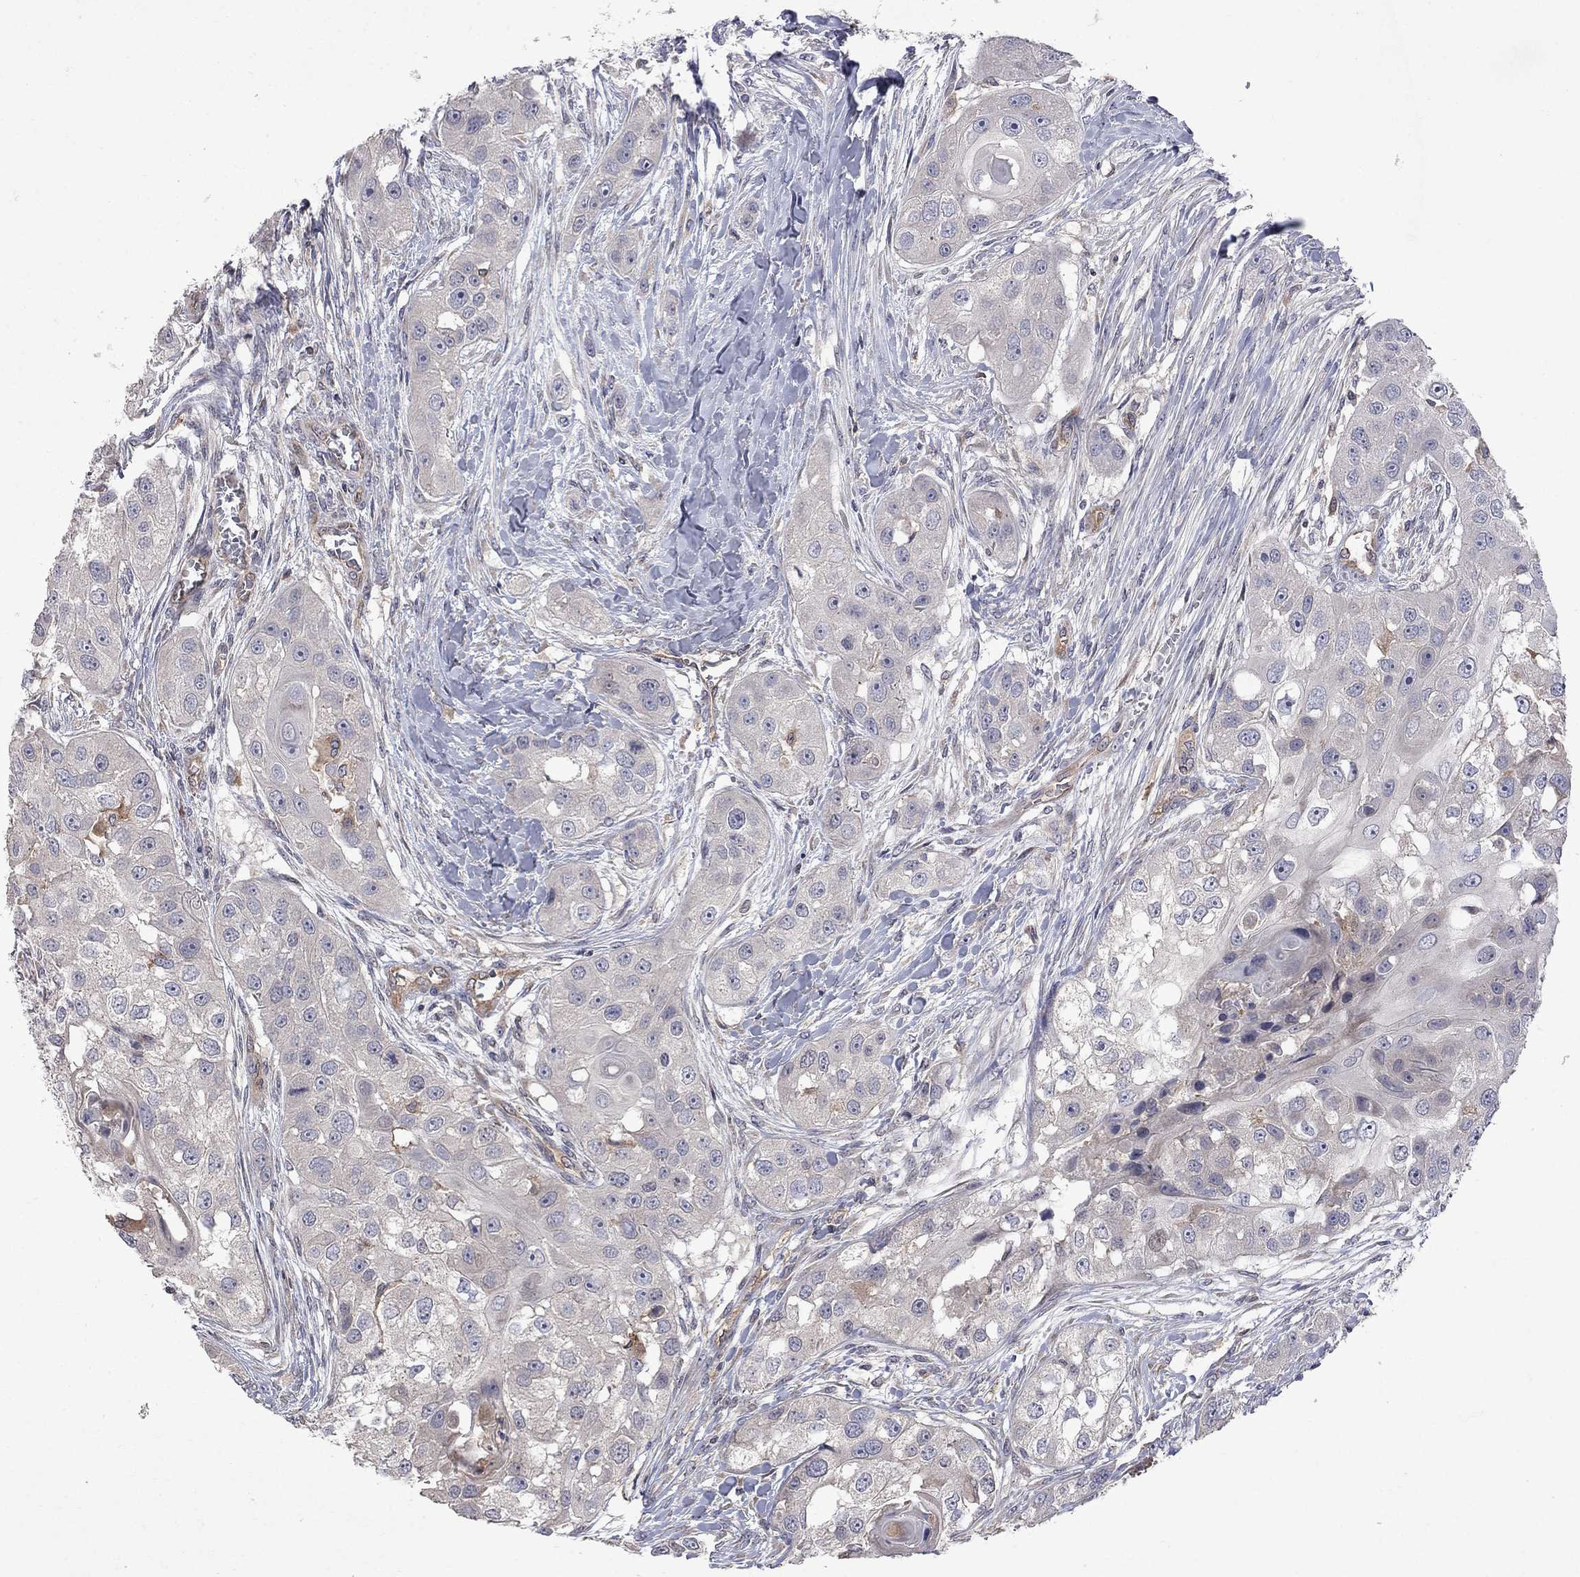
{"staining": {"intensity": "negative", "quantity": "none", "location": "none"}, "tissue": "head and neck cancer", "cell_type": "Tumor cells", "image_type": "cancer", "snomed": [{"axis": "morphology", "description": "Normal tissue, NOS"}, {"axis": "morphology", "description": "Squamous cell carcinoma, NOS"}, {"axis": "topography", "description": "Skeletal muscle"}, {"axis": "topography", "description": "Head-Neck"}], "caption": "Immunohistochemistry photomicrograph of neoplastic tissue: human head and neck squamous cell carcinoma stained with DAB displays no significant protein positivity in tumor cells.", "gene": "ABI3", "patient": {"sex": "male", "age": 51}}